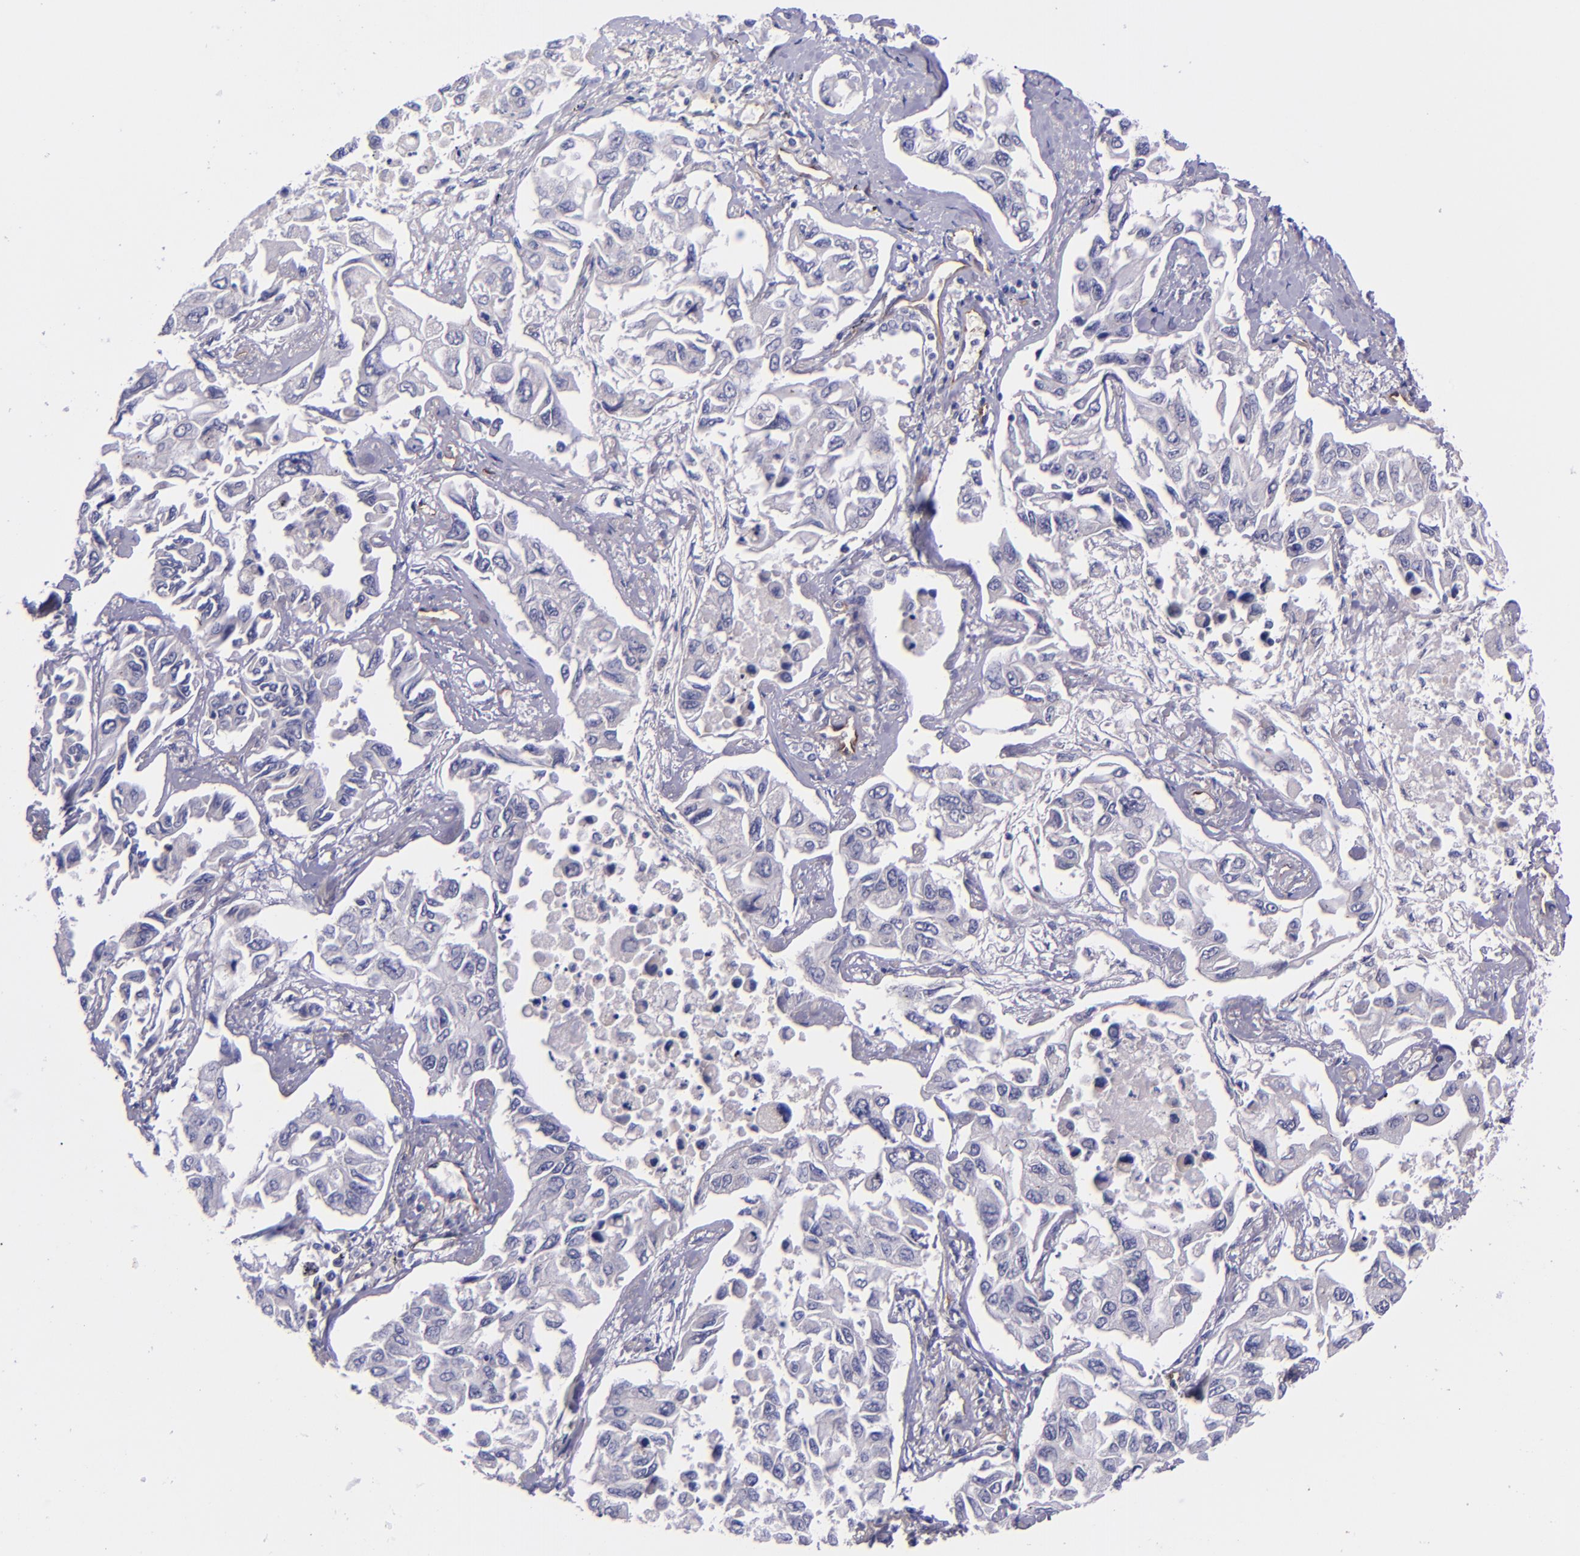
{"staining": {"intensity": "negative", "quantity": "none", "location": "none"}, "tissue": "lung cancer", "cell_type": "Tumor cells", "image_type": "cancer", "snomed": [{"axis": "morphology", "description": "Adenocarcinoma, NOS"}, {"axis": "topography", "description": "Lung"}], "caption": "Protein analysis of lung adenocarcinoma demonstrates no significant expression in tumor cells.", "gene": "NOS3", "patient": {"sex": "male", "age": 64}}